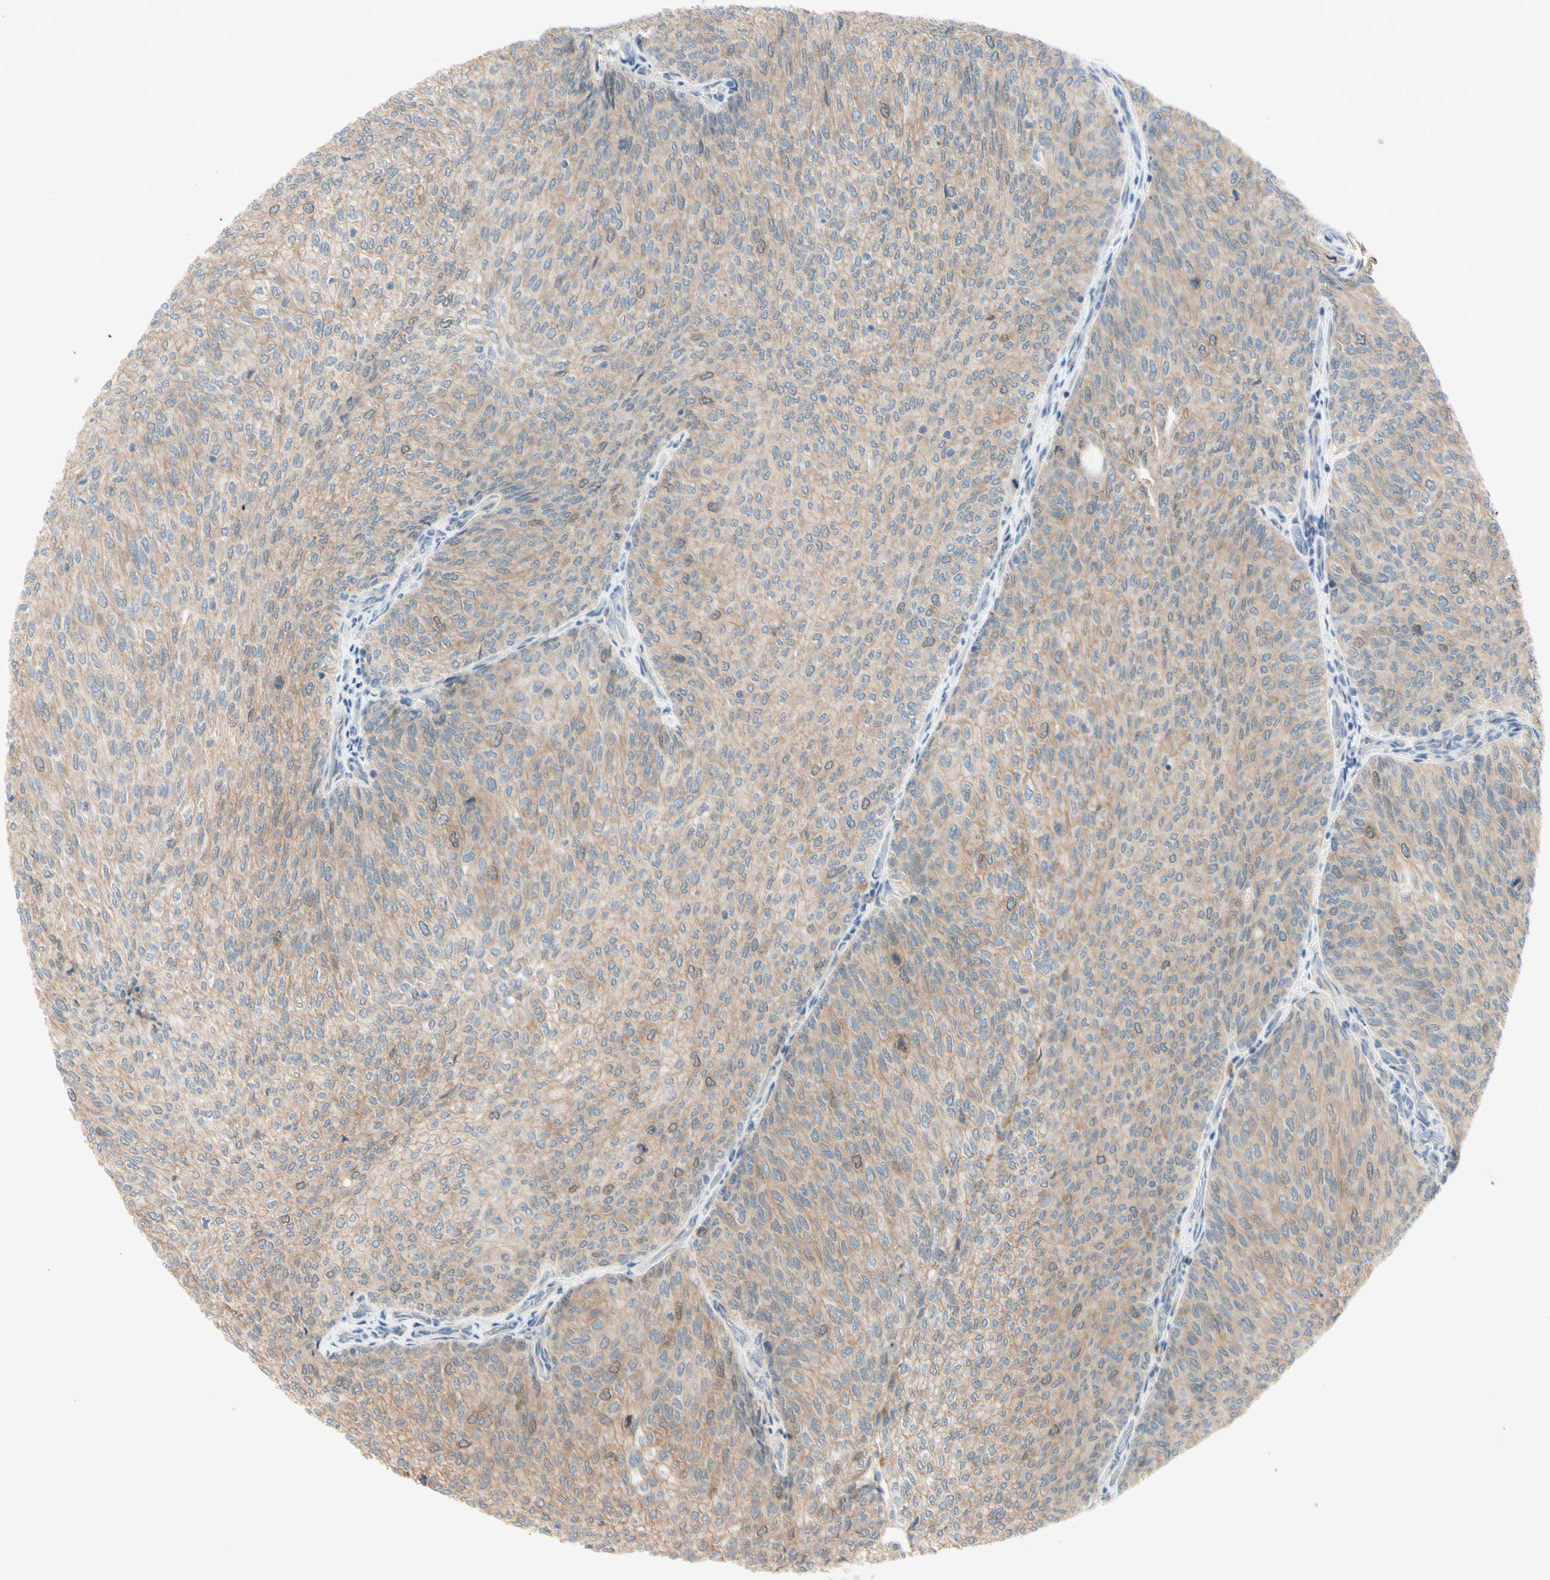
{"staining": {"intensity": "weak", "quantity": ">75%", "location": "cytoplasmic/membranous"}, "tissue": "urothelial cancer", "cell_type": "Tumor cells", "image_type": "cancer", "snomed": [{"axis": "morphology", "description": "Urothelial carcinoma, Low grade"}, {"axis": "topography", "description": "Urinary bladder"}], "caption": "Urothelial carcinoma (low-grade) tissue exhibits weak cytoplasmic/membranous positivity in approximately >75% of tumor cells", "gene": "PTTG1", "patient": {"sex": "female", "age": 79}}